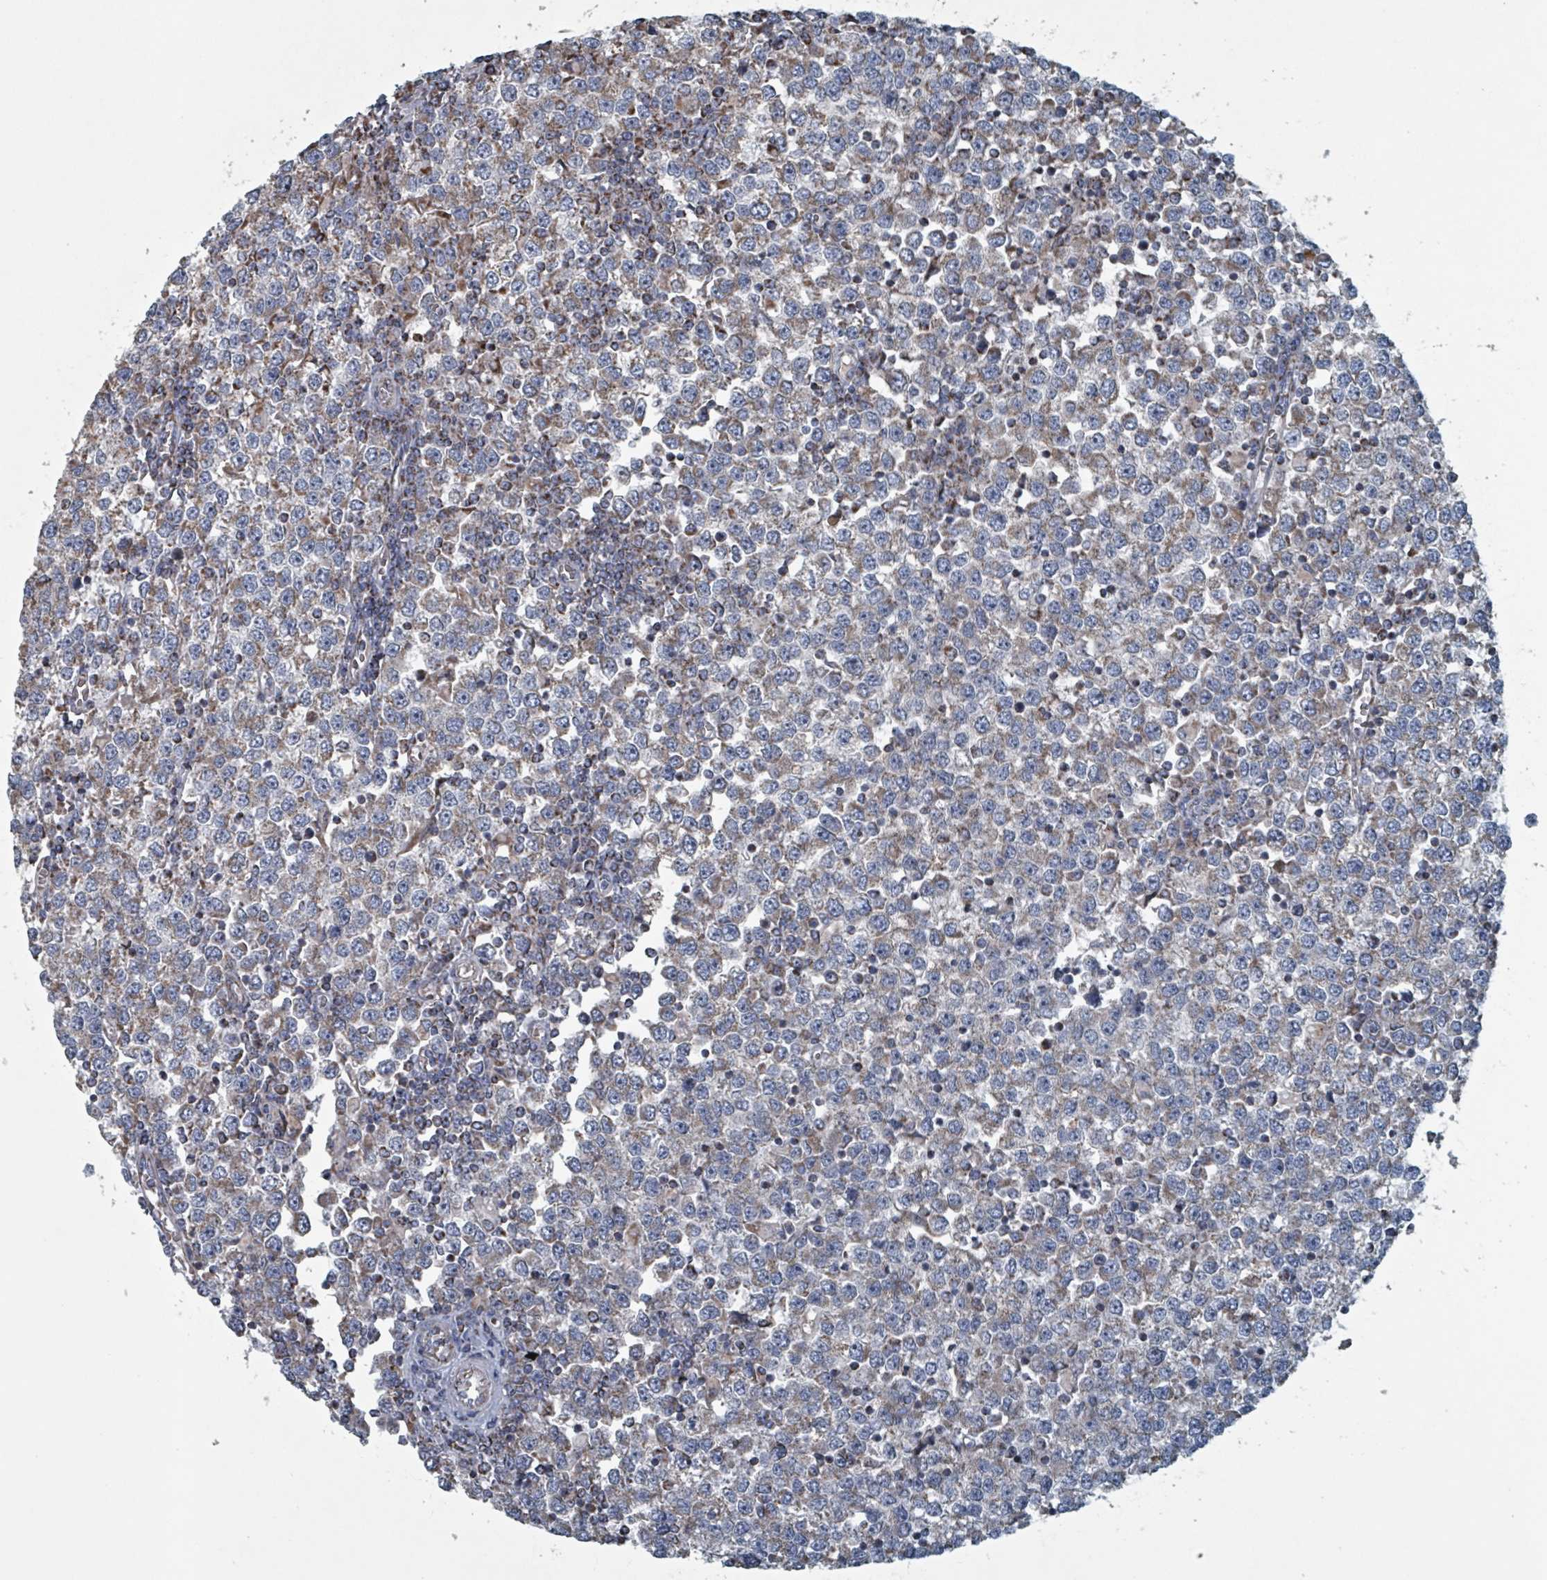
{"staining": {"intensity": "weak", "quantity": ">75%", "location": "cytoplasmic/membranous"}, "tissue": "testis cancer", "cell_type": "Tumor cells", "image_type": "cancer", "snomed": [{"axis": "morphology", "description": "Seminoma, NOS"}, {"axis": "topography", "description": "Testis"}], "caption": "A brown stain labels weak cytoplasmic/membranous positivity of a protein in testis cancer (seminoma) tumor cells.", "gene": "ABHD18", "patient": {"sex": "male", "age": 65}}